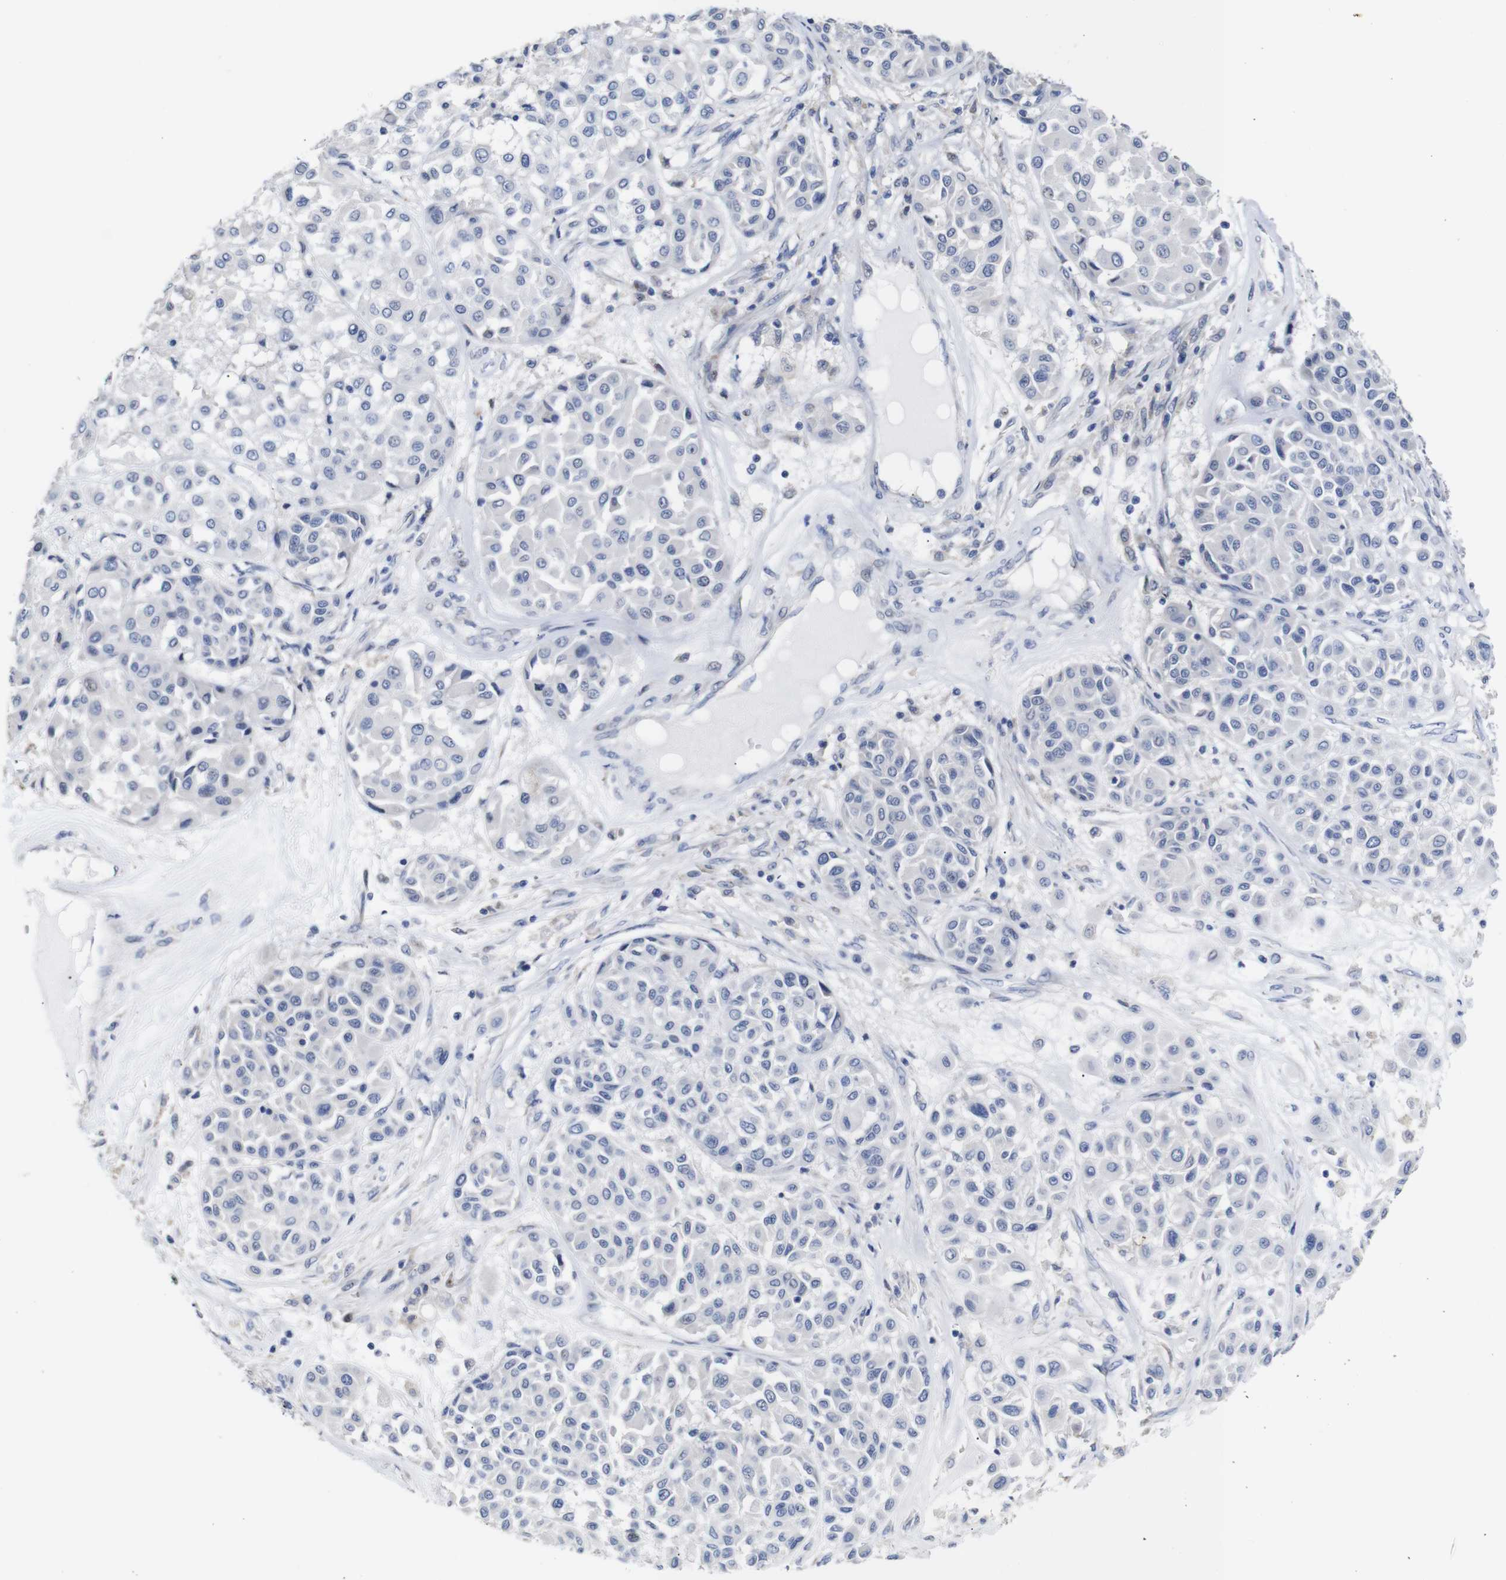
{"staining": {"intensity": "negative", "quantity": "none", "location": "none"}, "tissue": "melanoma", "cell_type": "Tumor cells", "image_type": "cancer", "snomed": [{"axis": "morphology", "description": "Malignant melanoma, Metastatic site"}, {"axis": "topography", "description": "Soft tissue"}], "caption": "Melanoma stained for a protein using immunohistochemistry (IHC) shows no expression tumor cells.", "gene": "TCEAL9", "patient": {"sex": "male", "age": 41}}